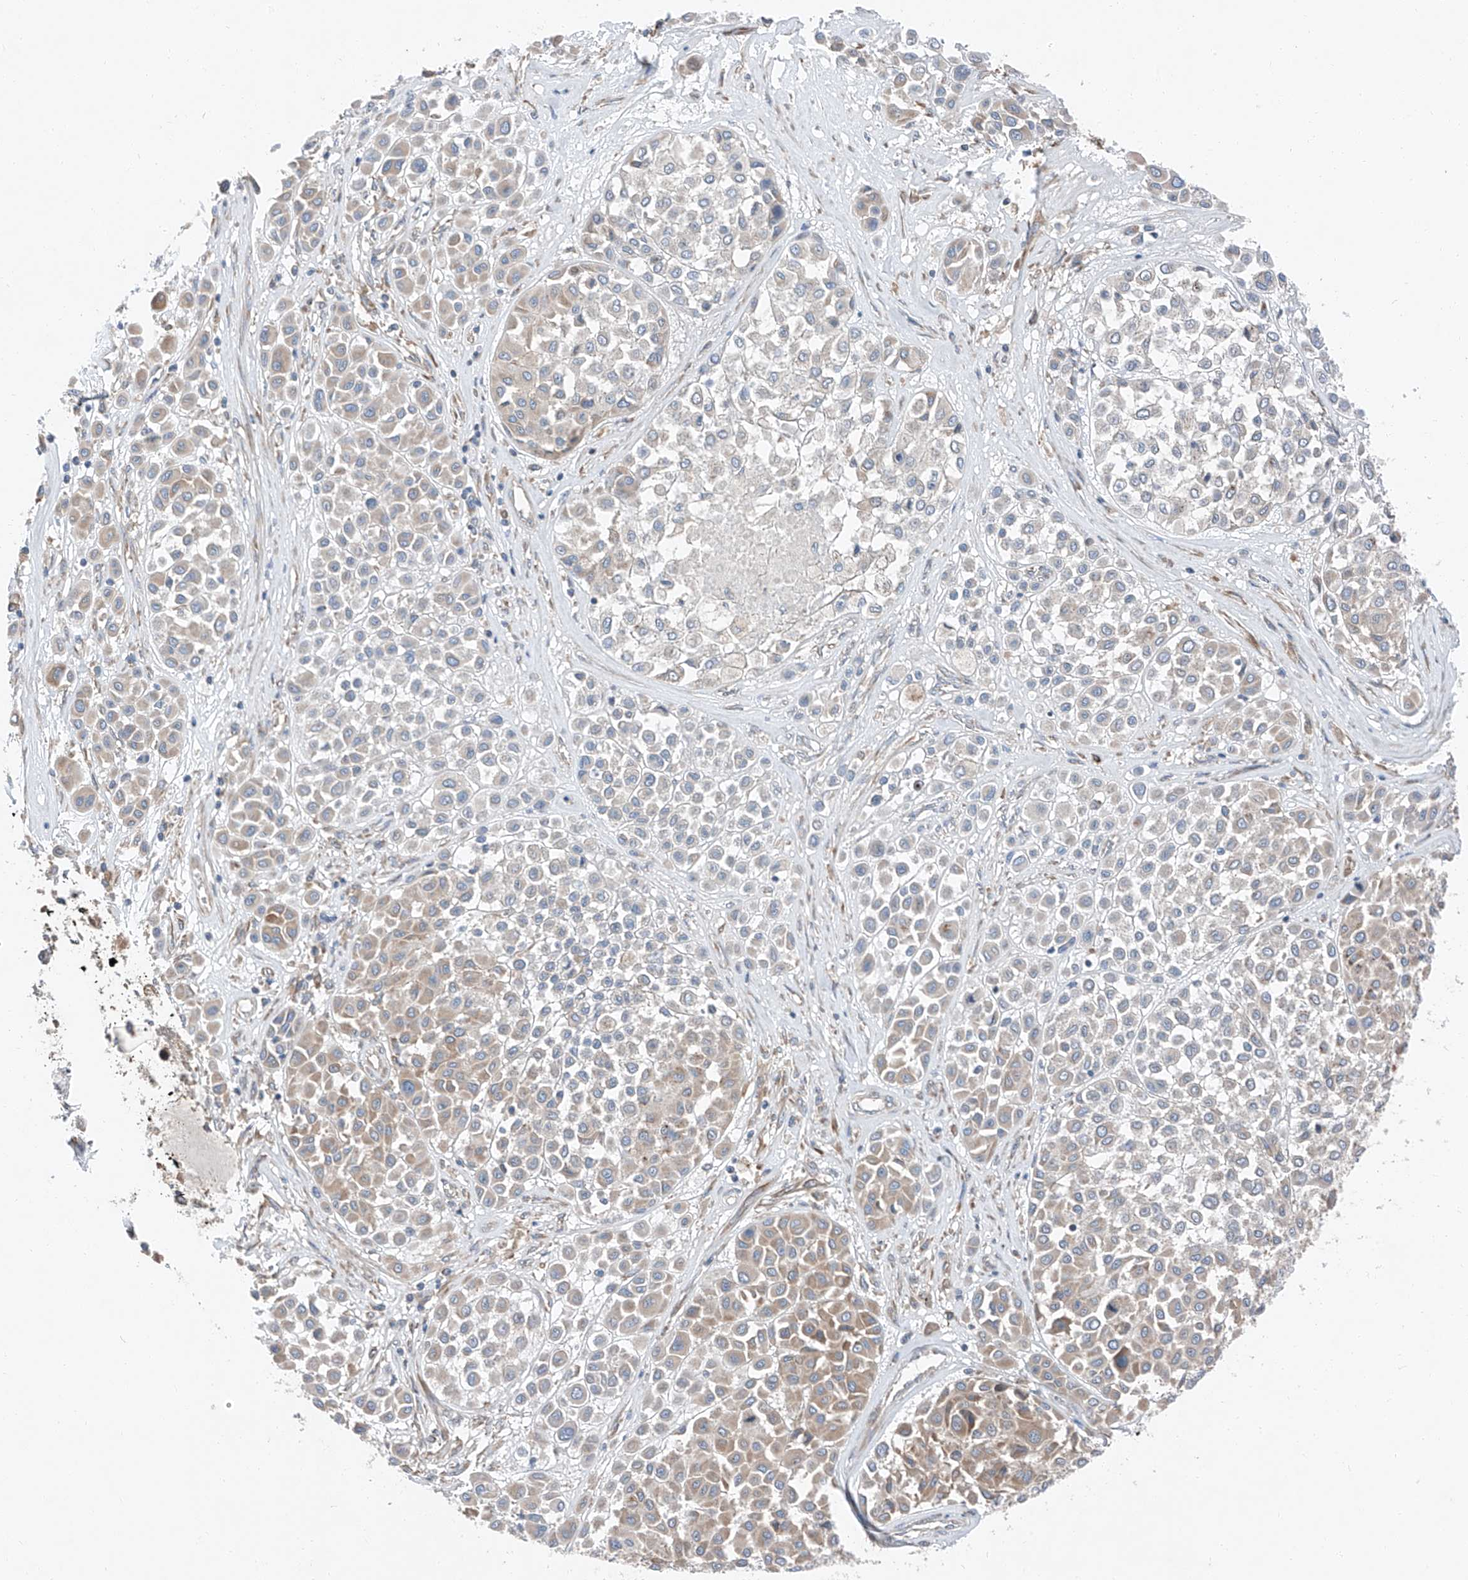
{"staining": {"intensity": "moderate", "quantity": "<25%", "location": "cytoplasmic/membranous"}, "tissue": "melanoma", "cell_type": "Tumor cells", "image_type": "cancer", "snomed": [{"axis": "morphology", "description": "Malignant melanoma, Metastatic site"}, {"axis": "topography", "description": "Soft tissue"}], "caption": "Tumor cells display moderate cytoplasmic/membranous staining in approximately <25% of cells in malignant melanoma (metastatic site).", "gene": "ZC3H15", "patient": {"sex": "male", "age": 41}}